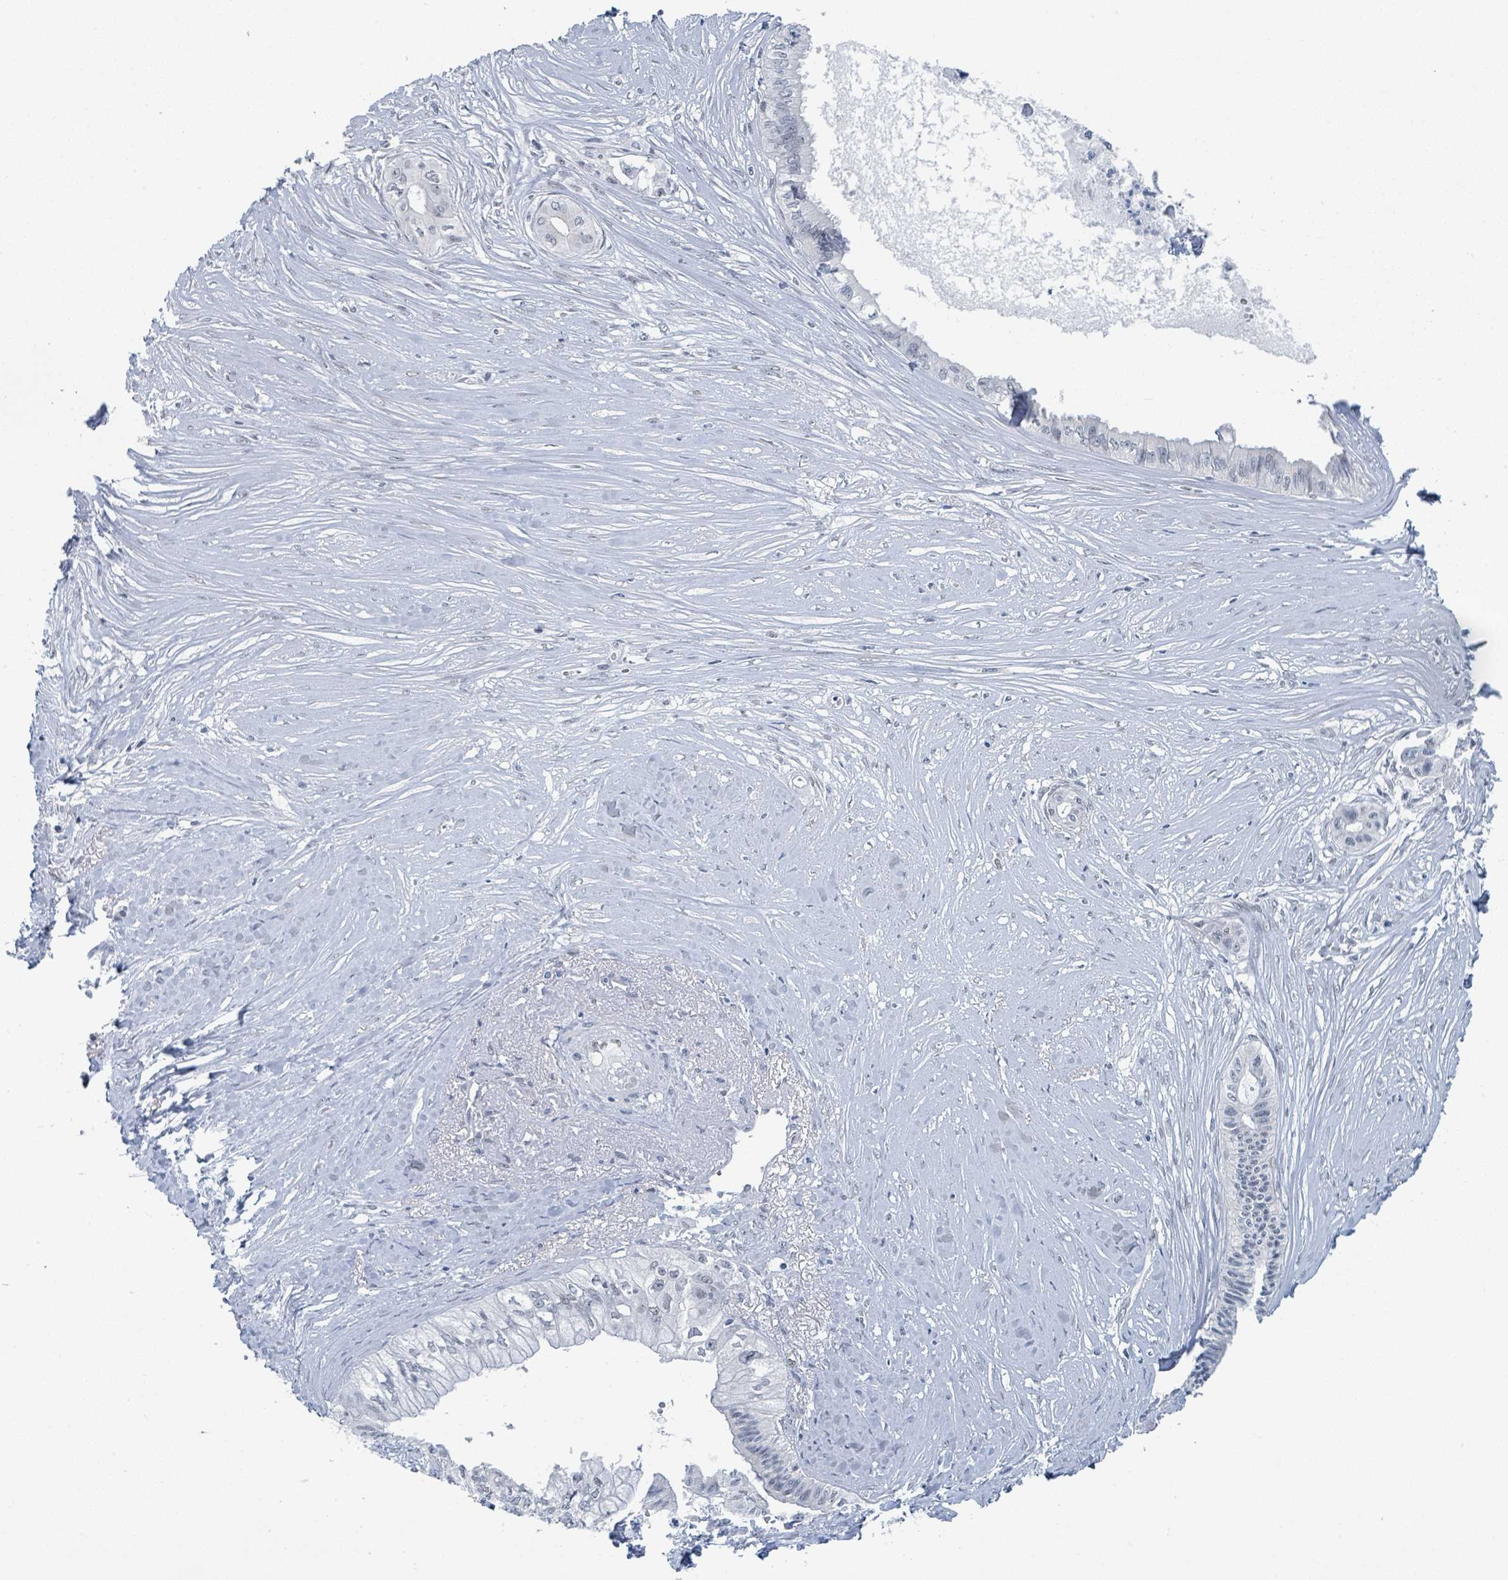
{"staining": {"intensity": "negative", "quantity": "none", "location": "none"}, "tissue": "pancreatic cancer", "cell_type": "Tumor cells", "image_type": "cancer", "snomed": [{"axis": "morphology", "description": "Adenocarcinoma, NOS"}, {"axis": "topography", "description": "Pancreas"}], "caption": "Pancreatic cancer was stained to show a protein in brown. There is no significant expression in tumor cells.", "gene": "EHMT2", "patient": {"sex": "male", "age": 71}}